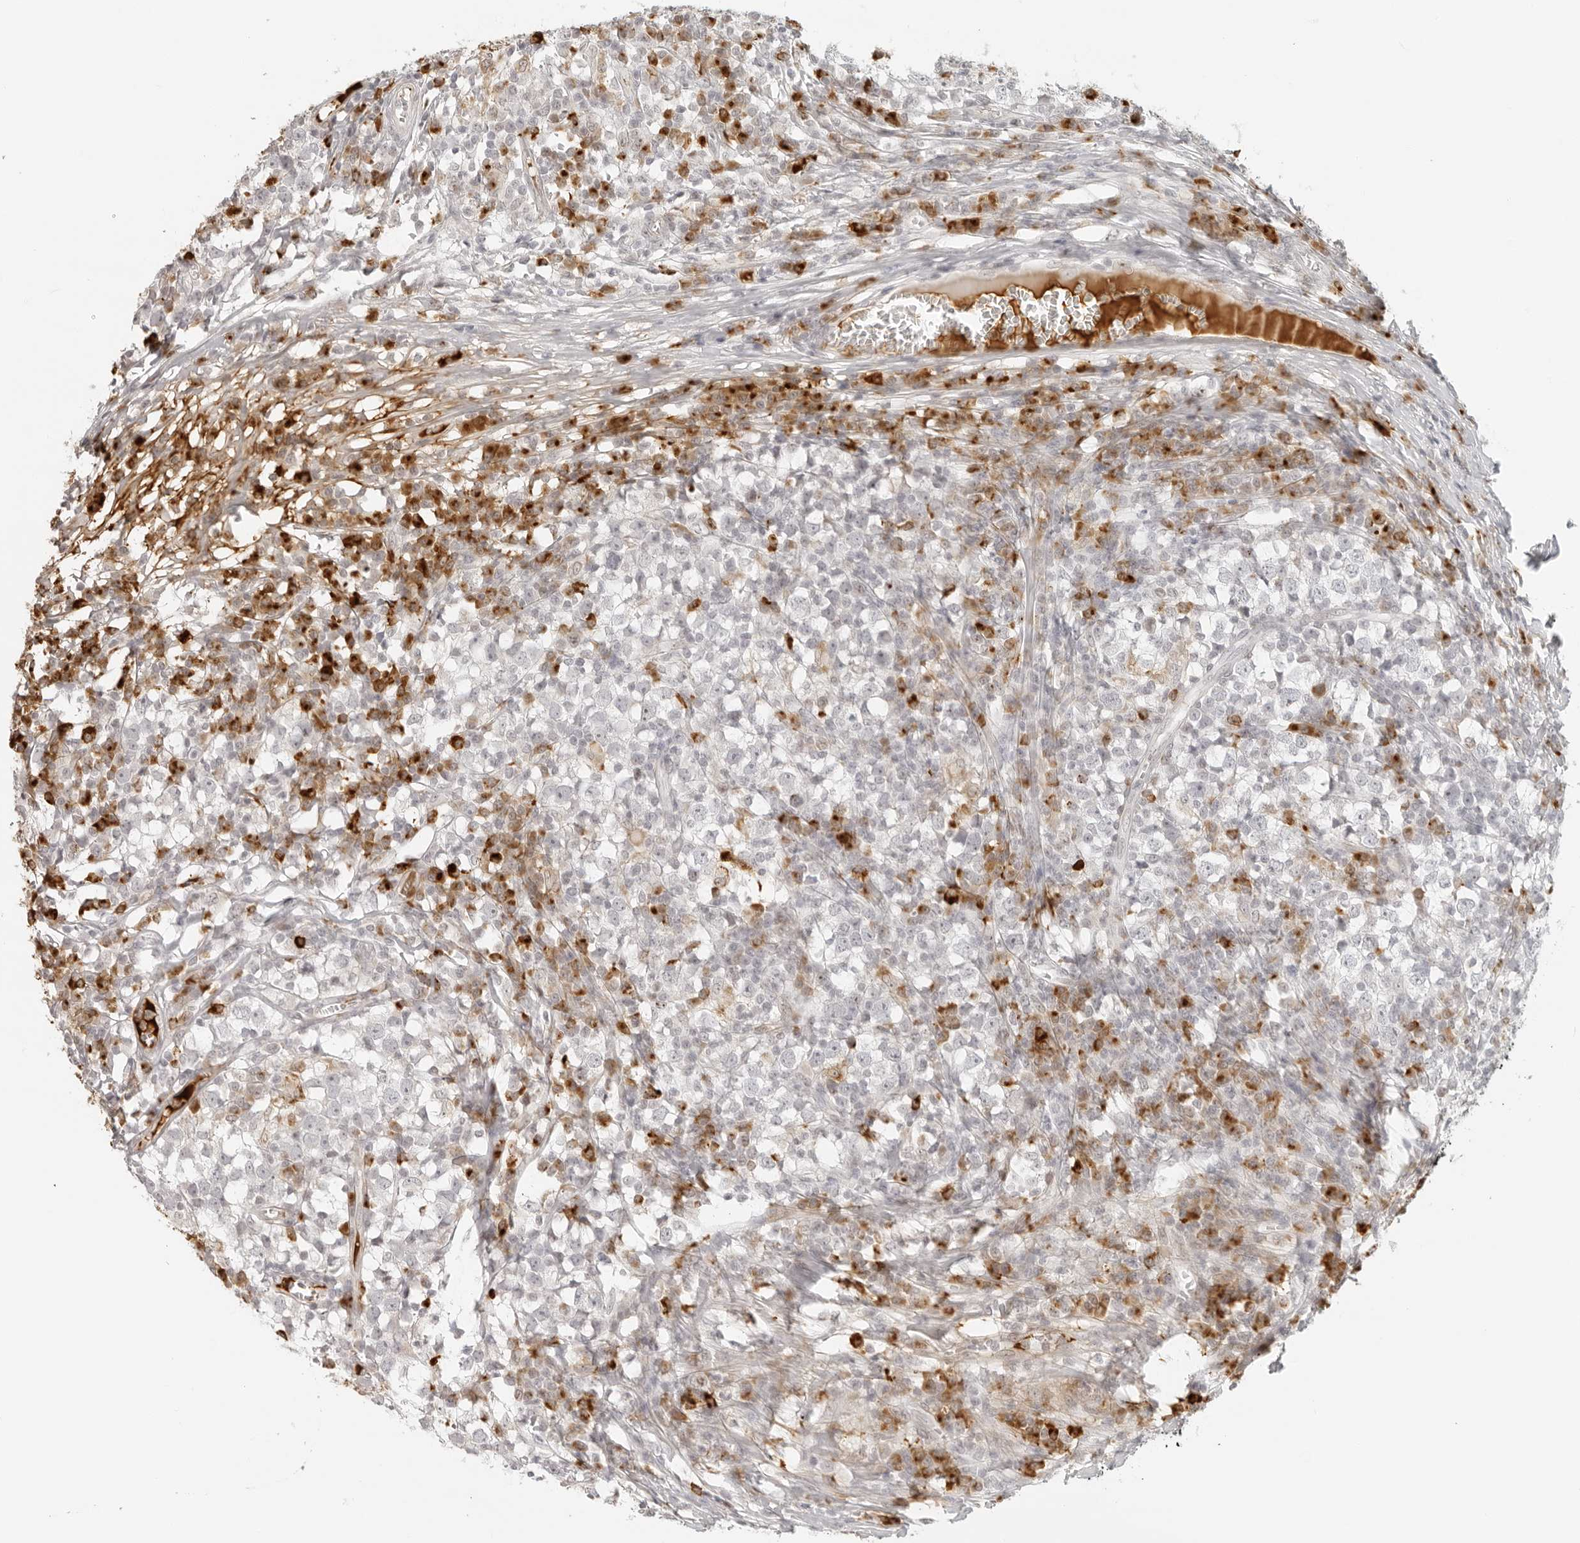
{"staining": {"intensity": "negative", "quantity": "none", "location": "none"}, "tissue": "testis cancer", "cell_type": "Tumor cells", "image_type": "cancer", "snomed": [{"axis": "morphology", "description": "Seminoma, NOS"}, {"axis": "topography", "description": "Testis"}], "caption": "Immunohistochemistry (IHC) image of seminoma (testis) stained for a protein (brown), which exhibits no expression in tumor cells.", "gene": "ZNF678", "patient": {"sex": "male", "age": 65}}